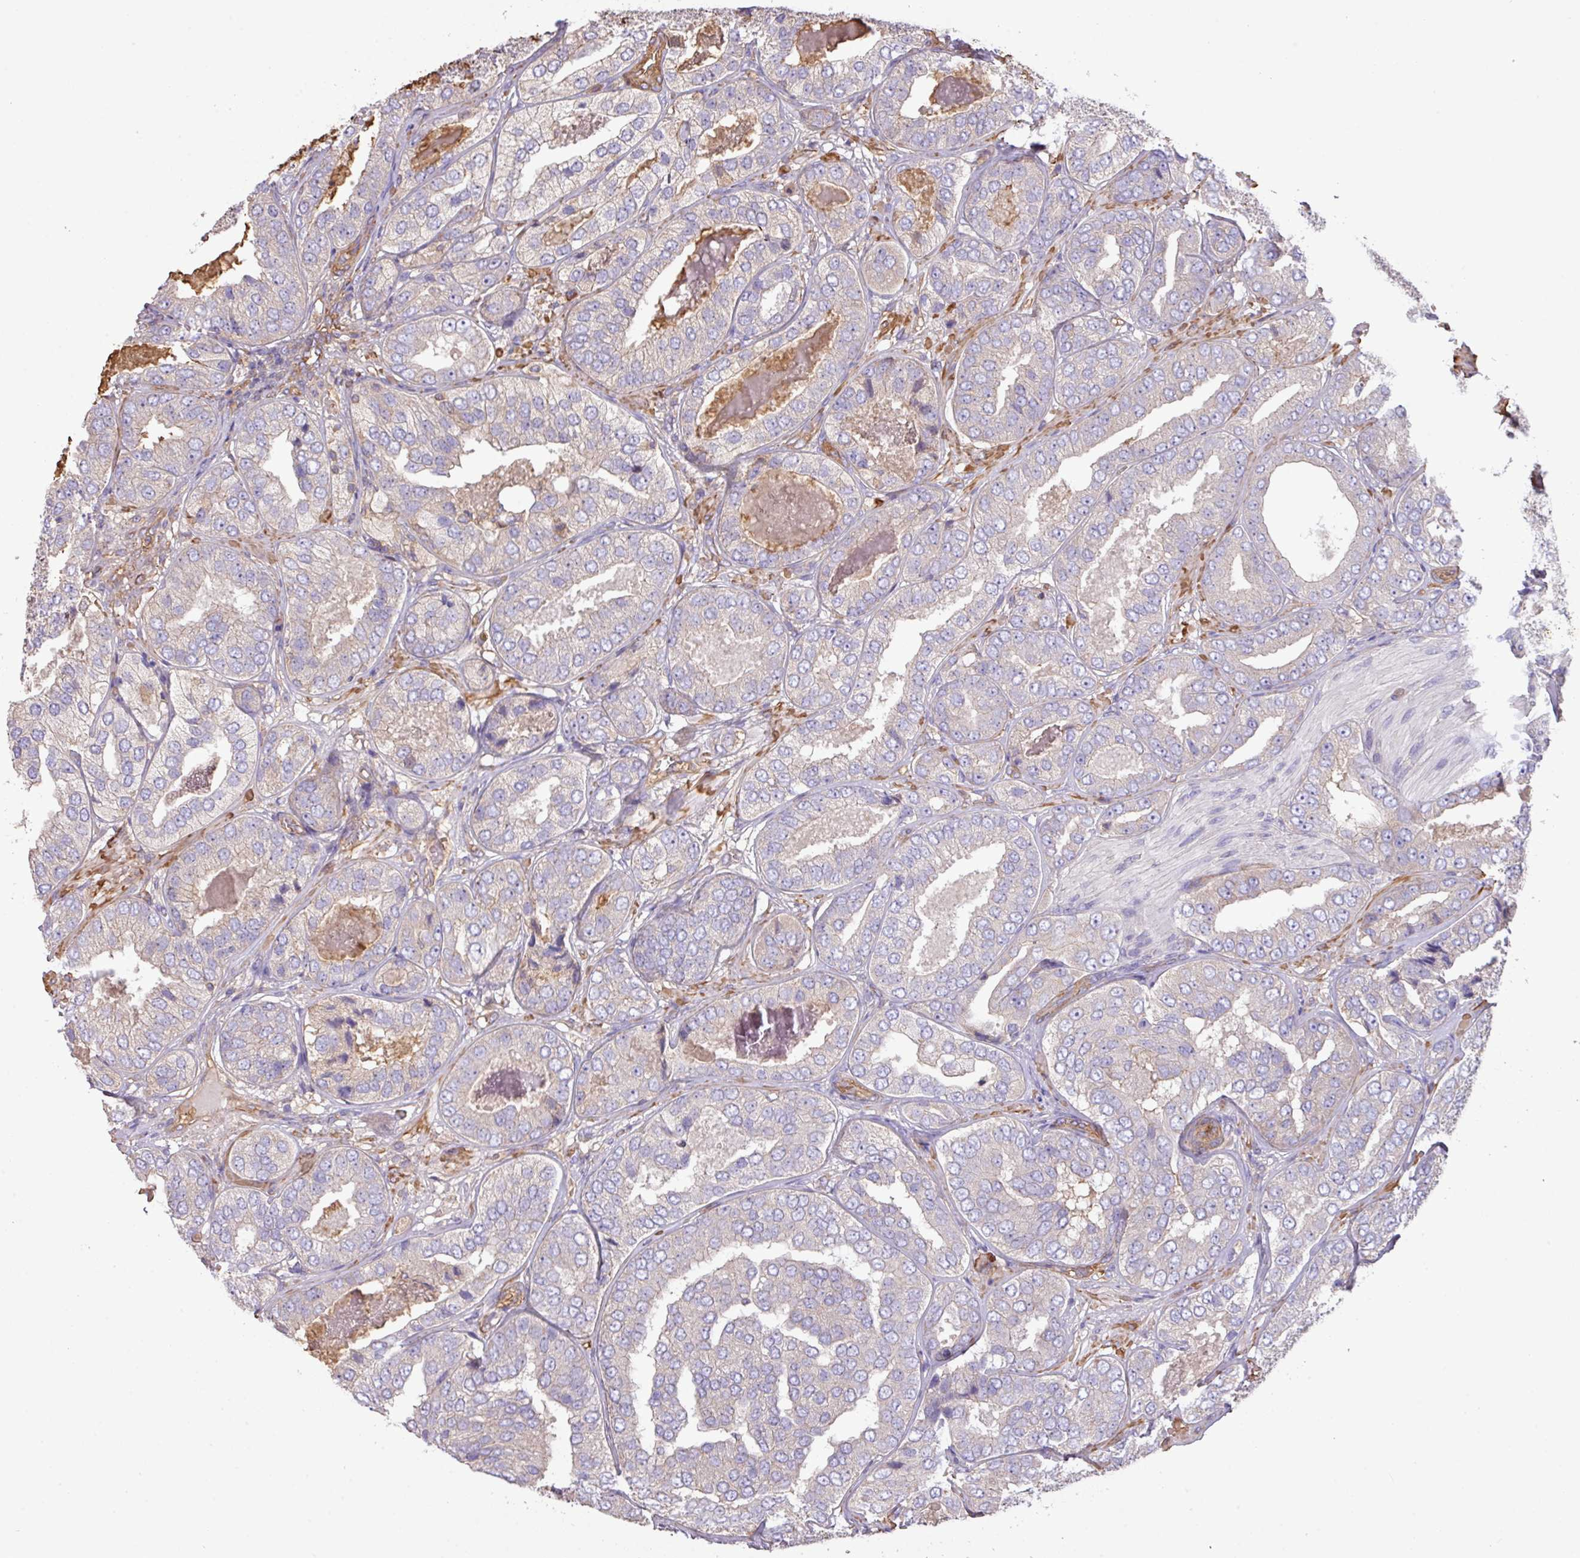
{"staining": {"intensity": "negative", "quantity": "none", "location": "none"}, "tissue": "prostate cancer", "cell_type": "Tumor cells", "image_type": "cancer", "snomed": [{"axis": "morphology", "description": "Adenocarcinoma, High grade"}, {"axis": "topography", "description": "Prostate"}], "caption": "DAB immunohistochemical staining of prostate cancer (high-grade adenocarcinoma) shows no significant expression in tumor cells.", "gene": "CALML4", "patient": {"sex": "male", "age": 63}}